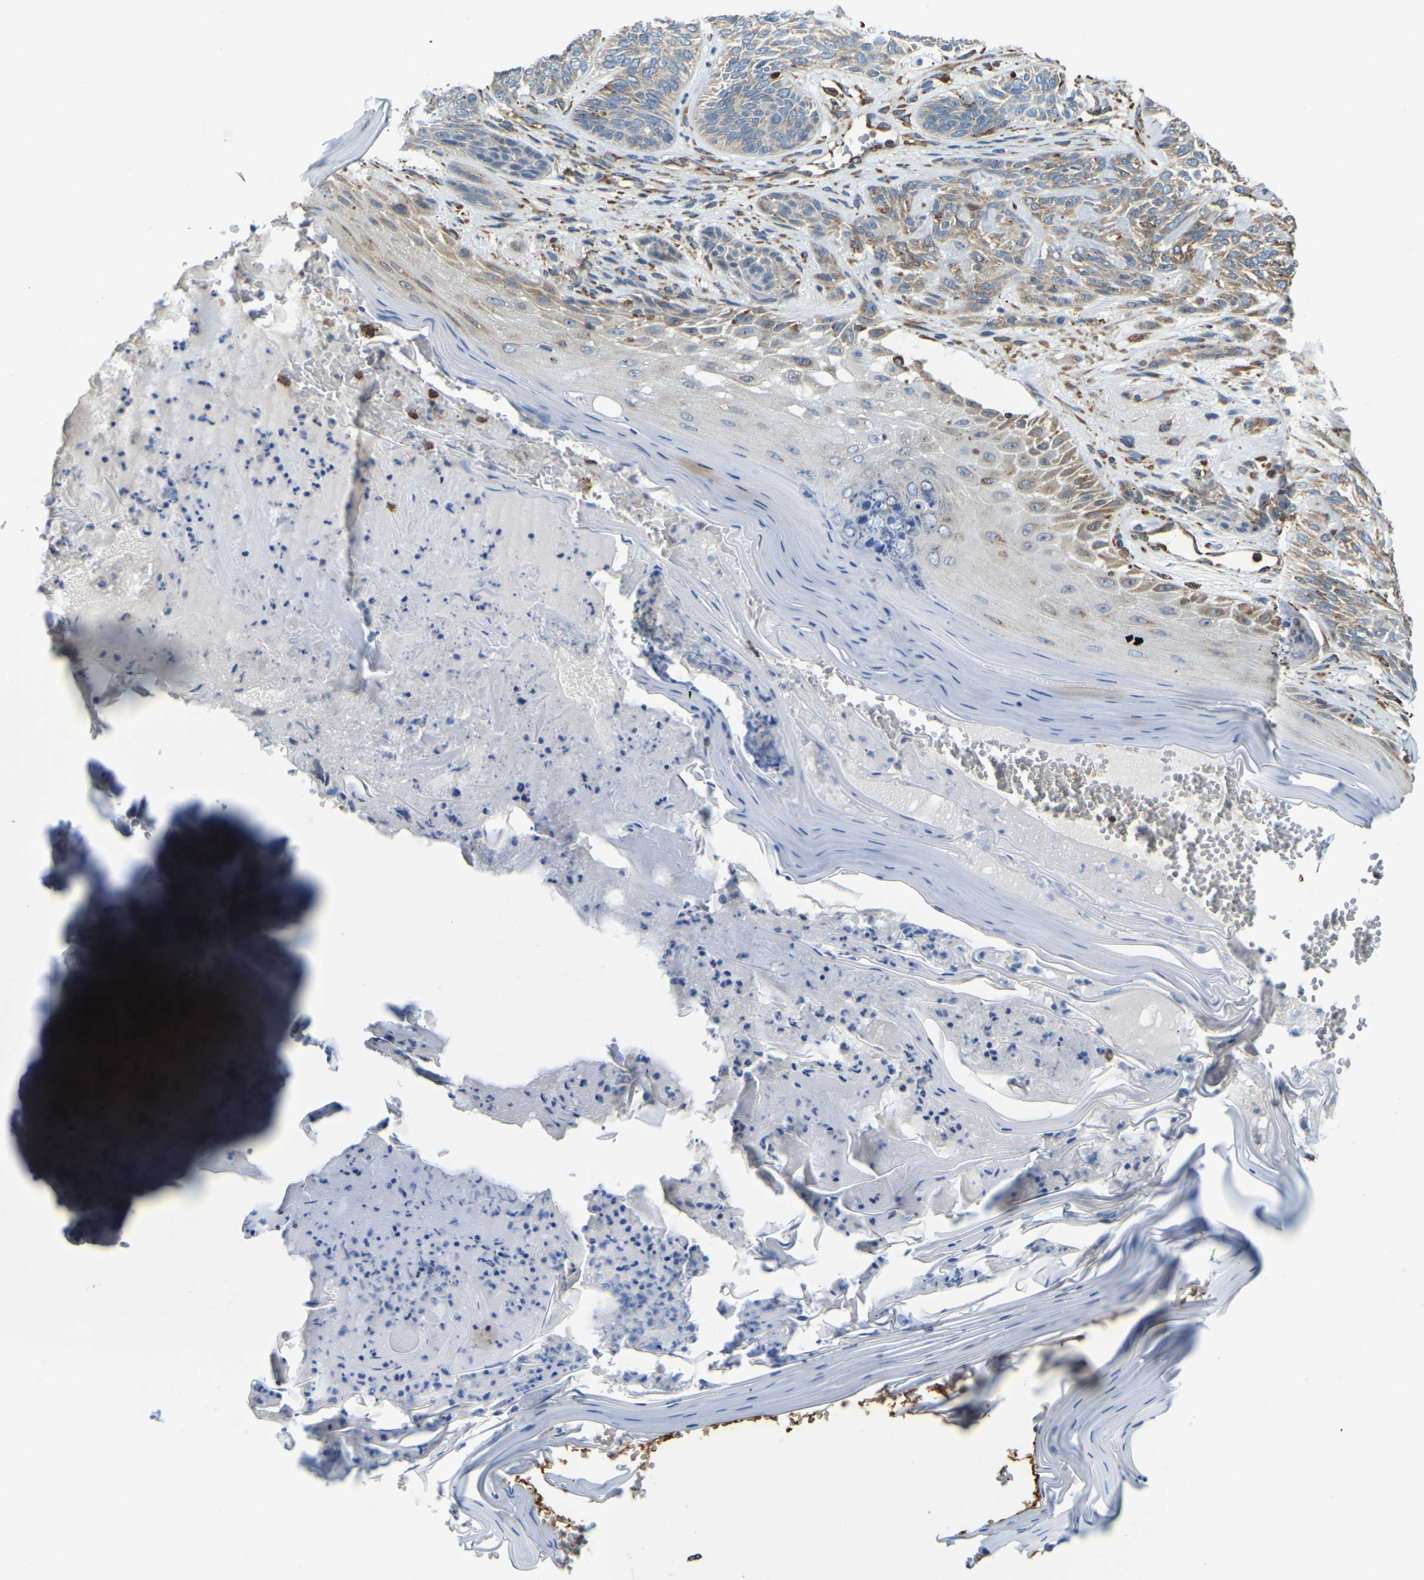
{"staining": {"intensity": "weak", "quantity": "25%-75%", "location": "cytoplasmic/membranous"}, "tissue": "skin cancer", "cell_type": "Tumor cells", "image_type": "cancer", "snomed": [{"axis": "morphology", "description": "Basal cell carcinoma"}, {"axis": "topography", "description": "Skin"}], "caption": "Basal cell carcinoma (skin) tissue reveals weak cytoplasmic/membranous staining in about 25%-75% of tumor cells (Stains: DAB (3,3'-diaminobenzidine) in brown, nuclei in blue, Microscopy: brightfield microscopy at high magnification).", "gene": "RNF115", "patient": {"sex": "male", "age": 55}}